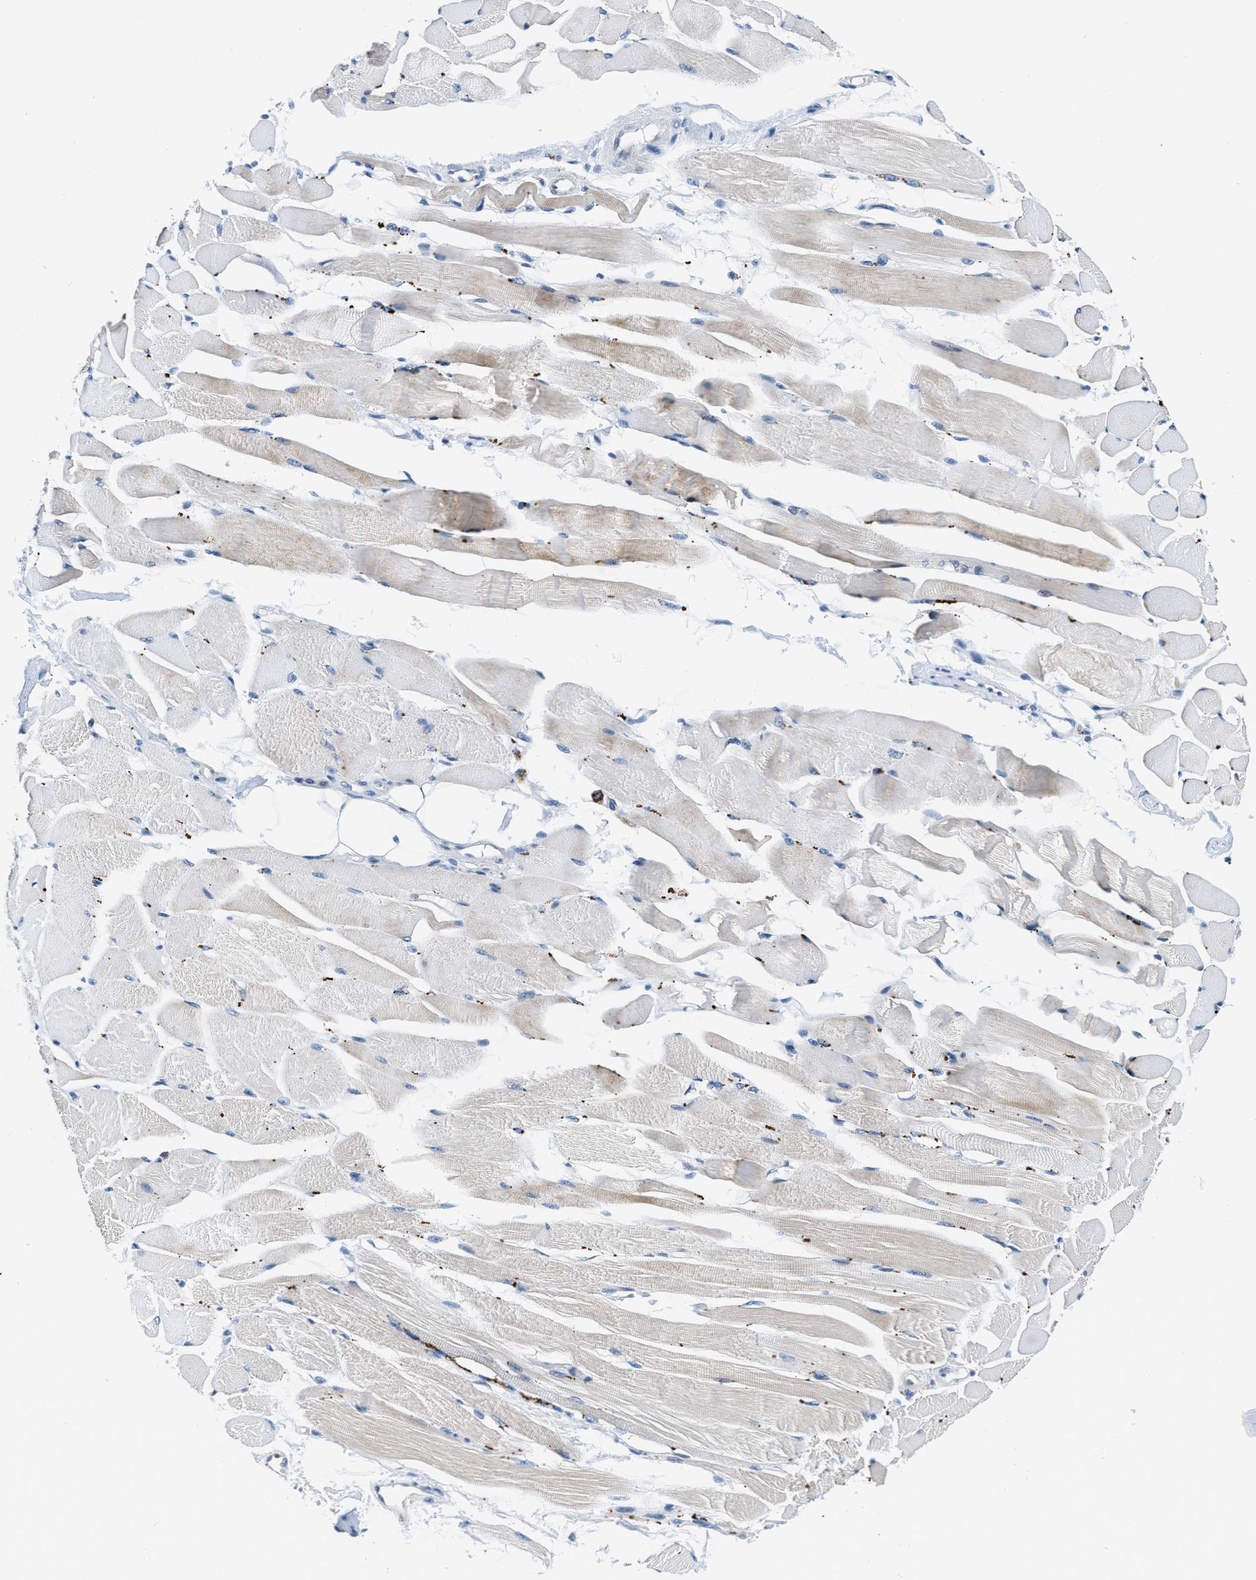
{"staining": {"intensity": "weak", "quantity": "25%-75%", "location": "cytoplasmic/membranous"}, "tissue": "skeletal muscle", "cell_type": "Myocytes", "image_type": "normal", "snomed": [{"axis": "morphology", "description": "Normal tissue, NOS"}, {"axis": "topography", "description": "Skeletal muscle"}, {"axis": "topography", "description": "Peripheral nerve tissue"}], "caption": "High-power microscopy captured an IHC photomicrograph of benign skeletal muscle, revealing weak cytoplasmic/membranous staining in about 25%-75% of myocytes.", "gene": "ADGRE3", "patient": {"sex": "female", "age": 84}}